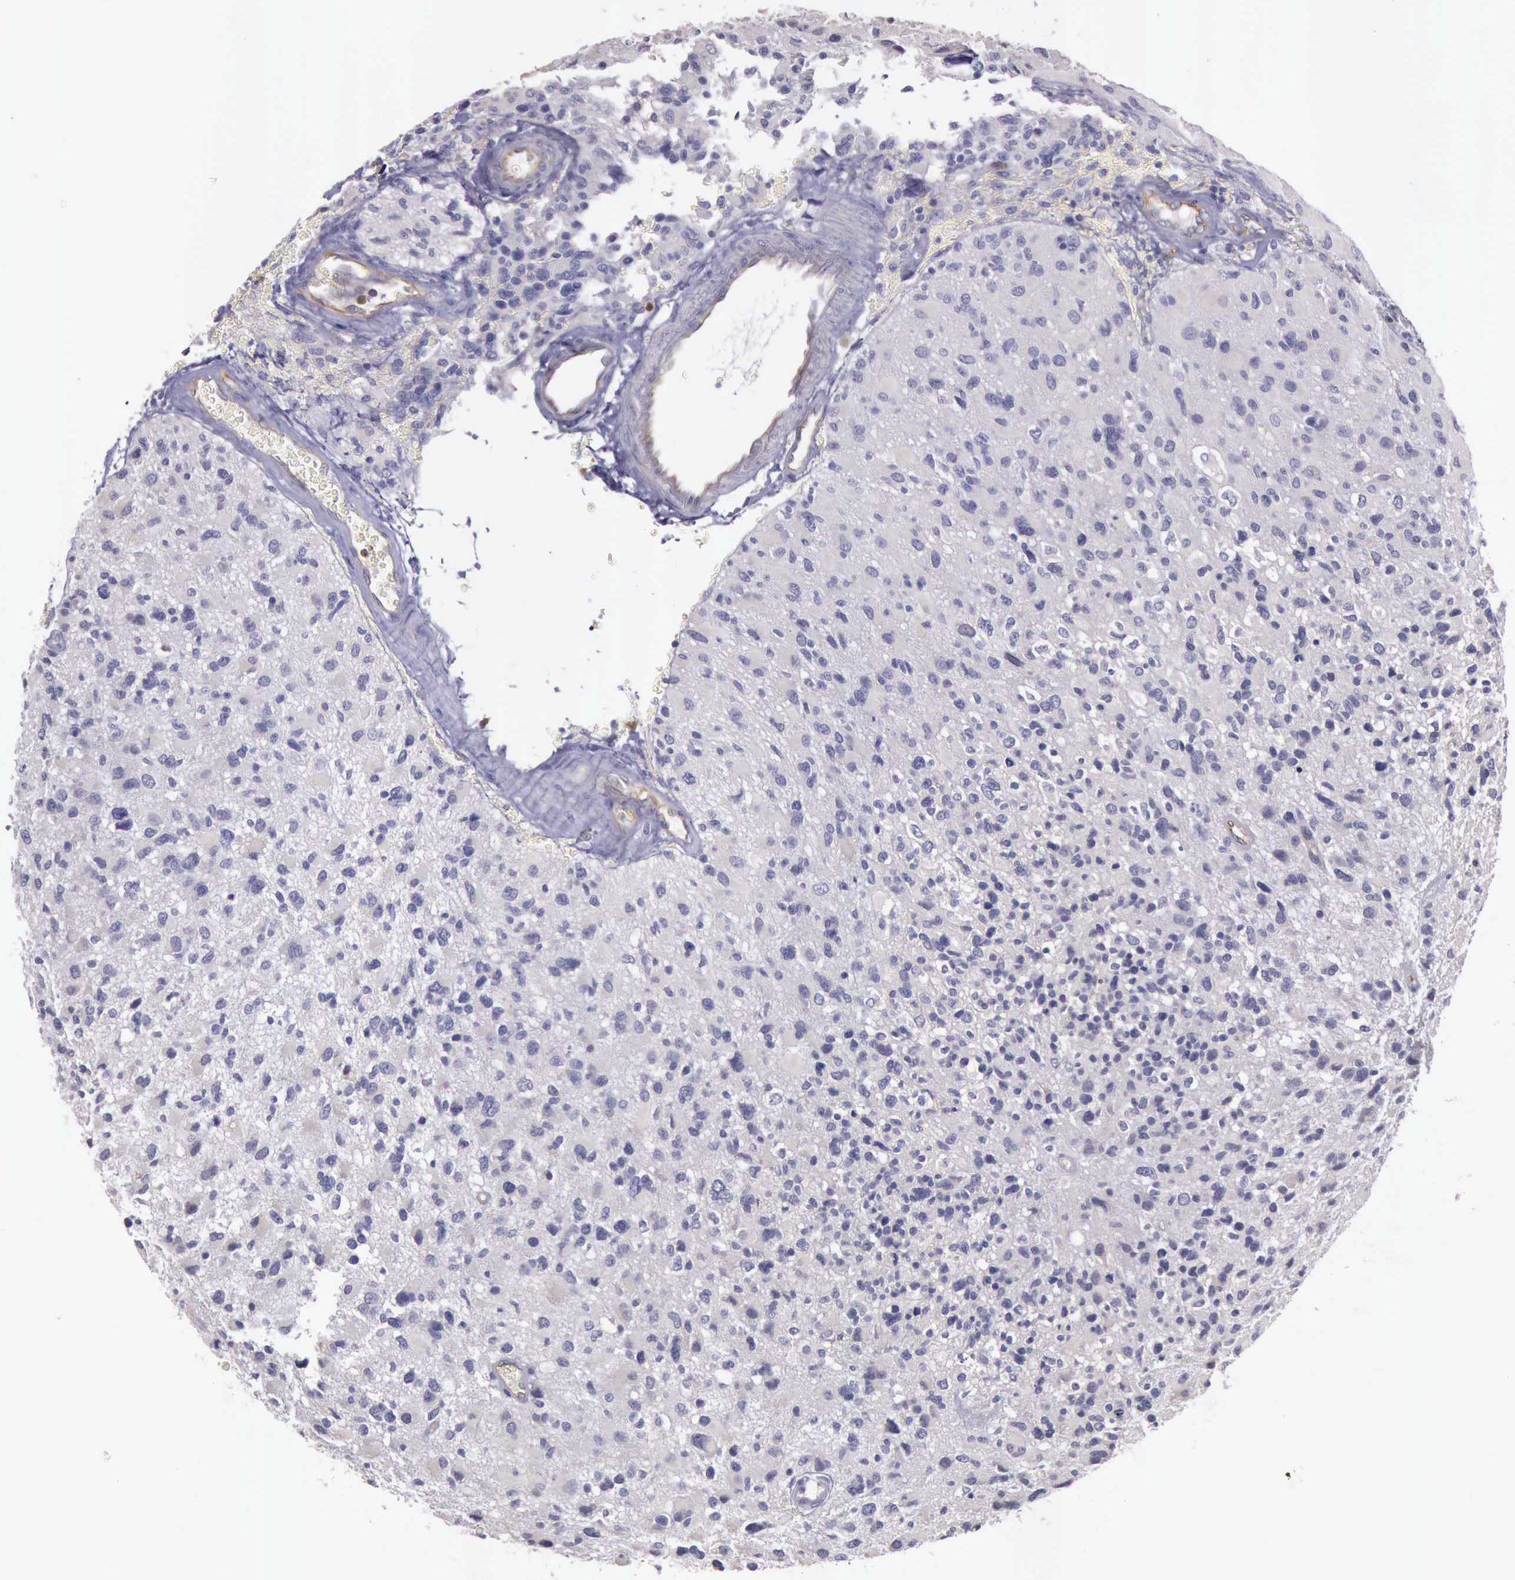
{"staining": {"intensity": "negative", "quantity": "none", "location": "none"}, "tissue": "glioma", "cell_type": "Tumor cells", "image_type": "cancer", "snomed": [{"axis": "morphology", "description": "Glioma, malignant, High grade"}, {"axis": "topography", "description": "Brain"}], "caption": "Immunohistochemistry (IHC) of glioma reveals no staining in tumor cells.", "gene": "TCEANC", "patient": {"sex": "male", "age": 69}}